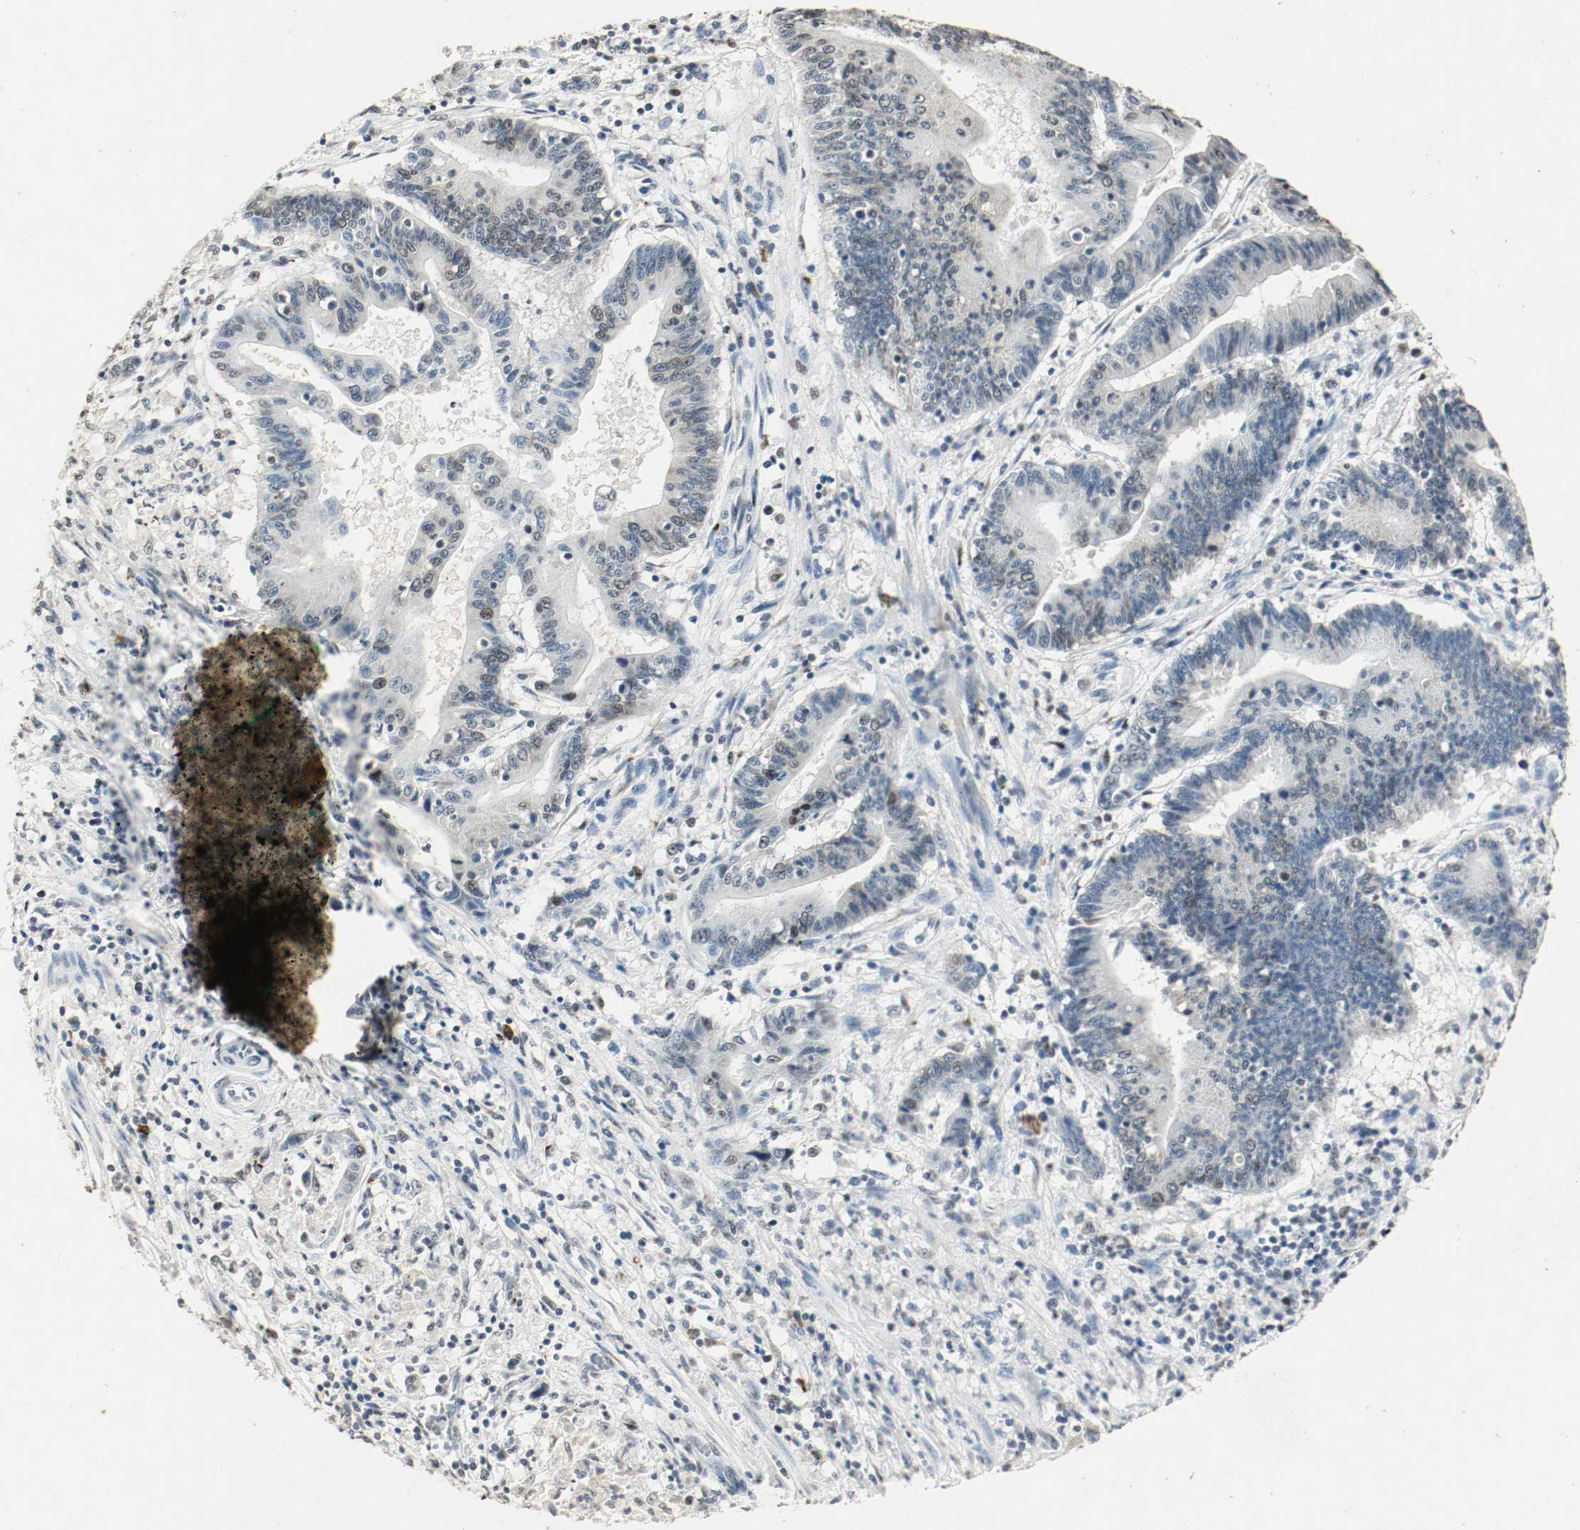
{"staining": {"intensity": "weak", "quantity": "25%-75%", "location": "nuclear"}, "tissue": "pancreatic cancer", "cell_type": "Tumor cells", "image_type": "cancer", "snomed": [{"axis": "morphology", "description": "Adenocarcinoma, NOS"}, {"axis": "topography", "description": "Pancreas"}], "caption": "Pancreatic cancer stained with DAB immunohistochemistry reveals low levels of weak nuclear expression in about 25%-75% of tumor cells. (Brightfield microscopy of DAB IHC at high magnification).", "gene": "DNMT1", "patient": {"sex": "female", "age": 48}}